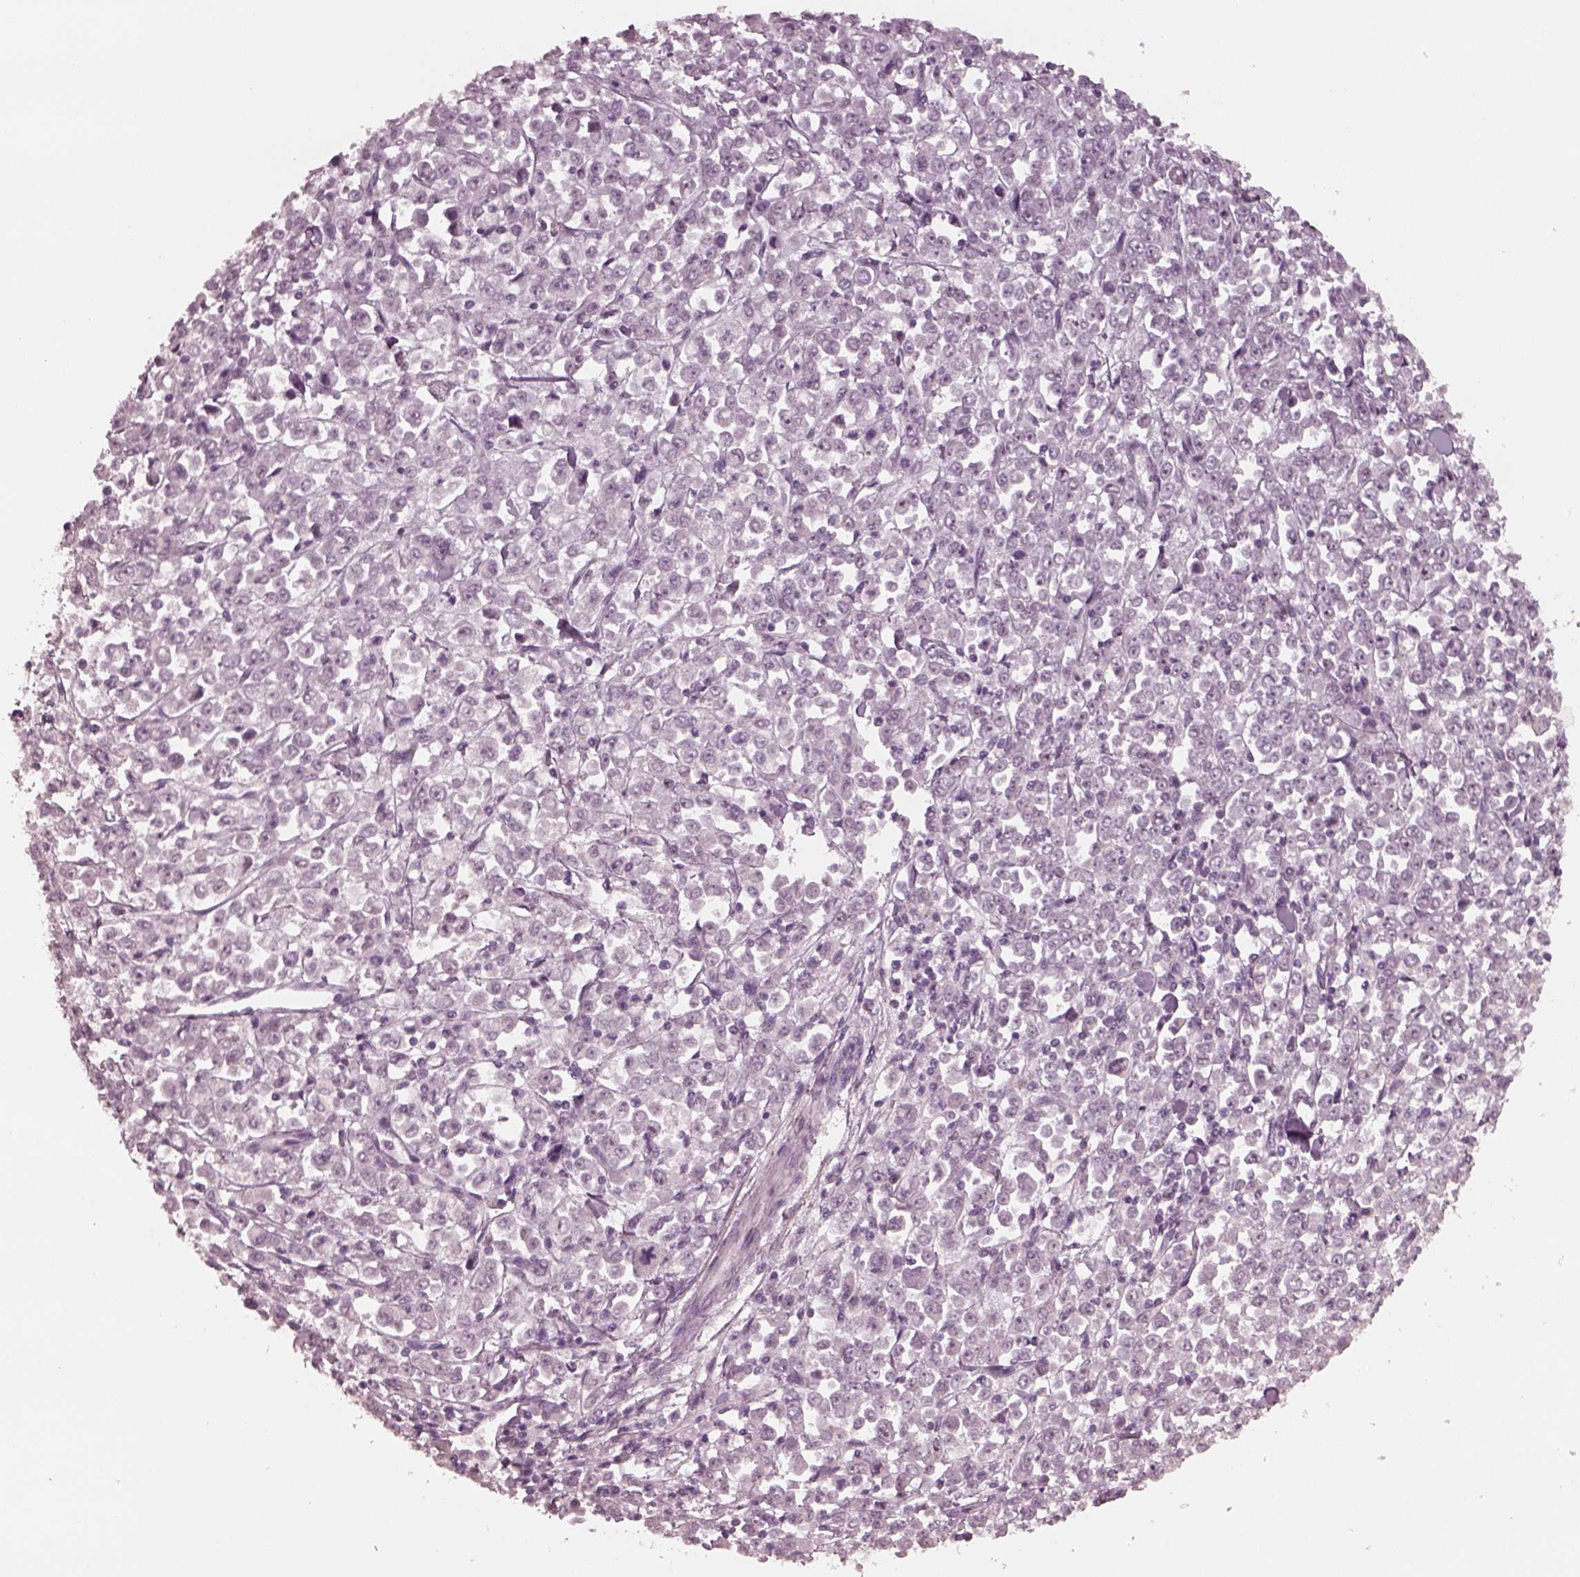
{"staining": {"intensity": "negative", "quantity": "none", "location": "none"}, "tissue": "stomach cancer", "cell_type": "Tumor cells", "image_type": "cancer", "snomed": [{"axis": "morphology", "description": "Adenocarcinoma, NOS"}, {"axis": "topography", "description": "Stomach, upper"}], "caption": "Tumor cells show no significant protein staining in adenocarcinoma (stomach).", "gene": "SAXO1", "patient": {"sex": "male", "age": 70}}